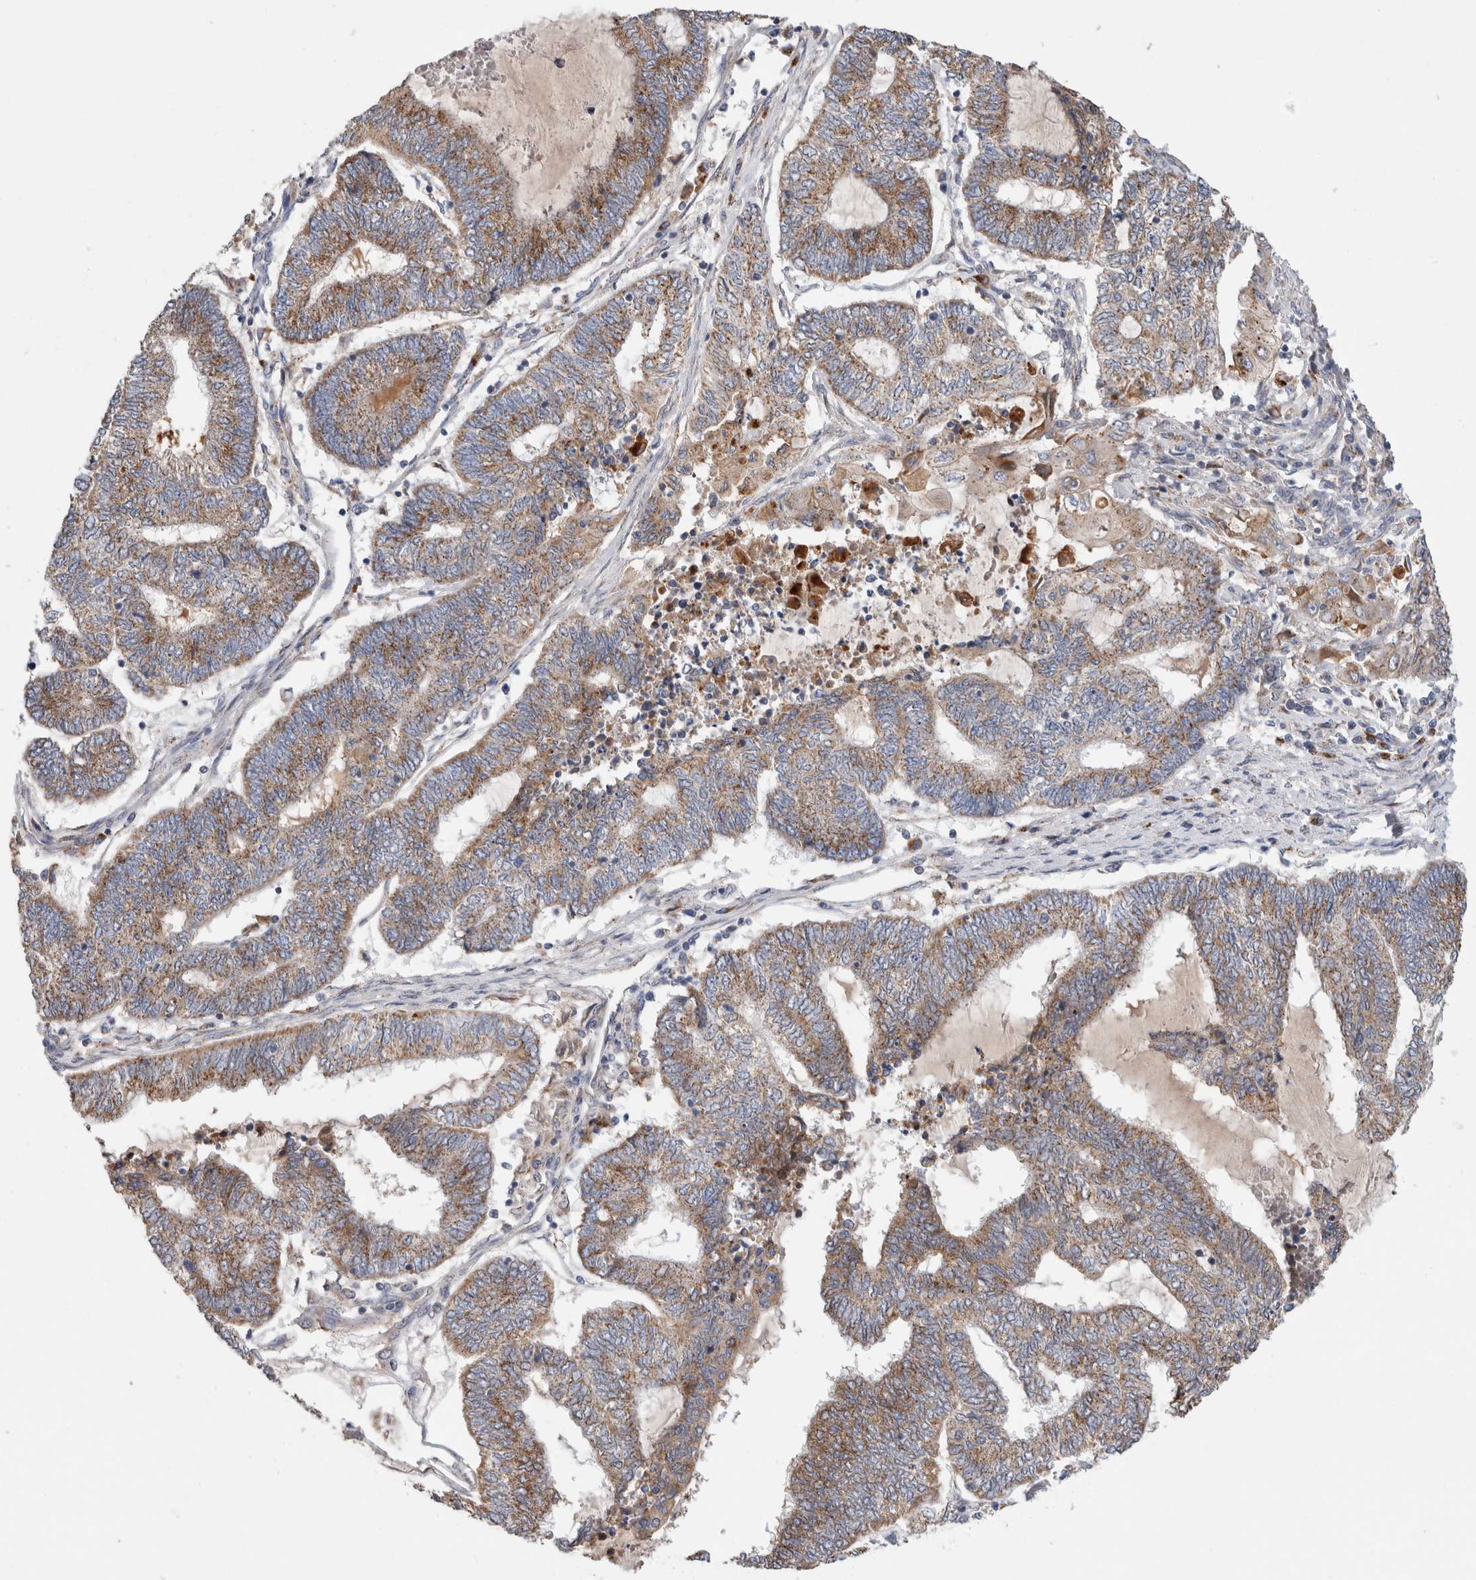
{"staining": {"intensity": "weak", "quantity": ">75%", "location": "cytoplasmic/membranous"}, "tissue": "endometrial cancer", "cell_type": "Tumor cells", "image_type": "cancer", "snomed": [{"axis": "morphology", "description": "Adenocarcinoma, NOS"}, {"axis": "topography", "description": "Uterus"}, {"axis": "topography", "description": "Endometrium"}], "caption": "Immunohistochemical staining of endometrial adenocarcinoma reveals weak cytoplasmic/membranous protein positivity in approximately >75% of tumor cells.", "gene": "IARS2", "patient": {"sex": "female", "age": 70}}